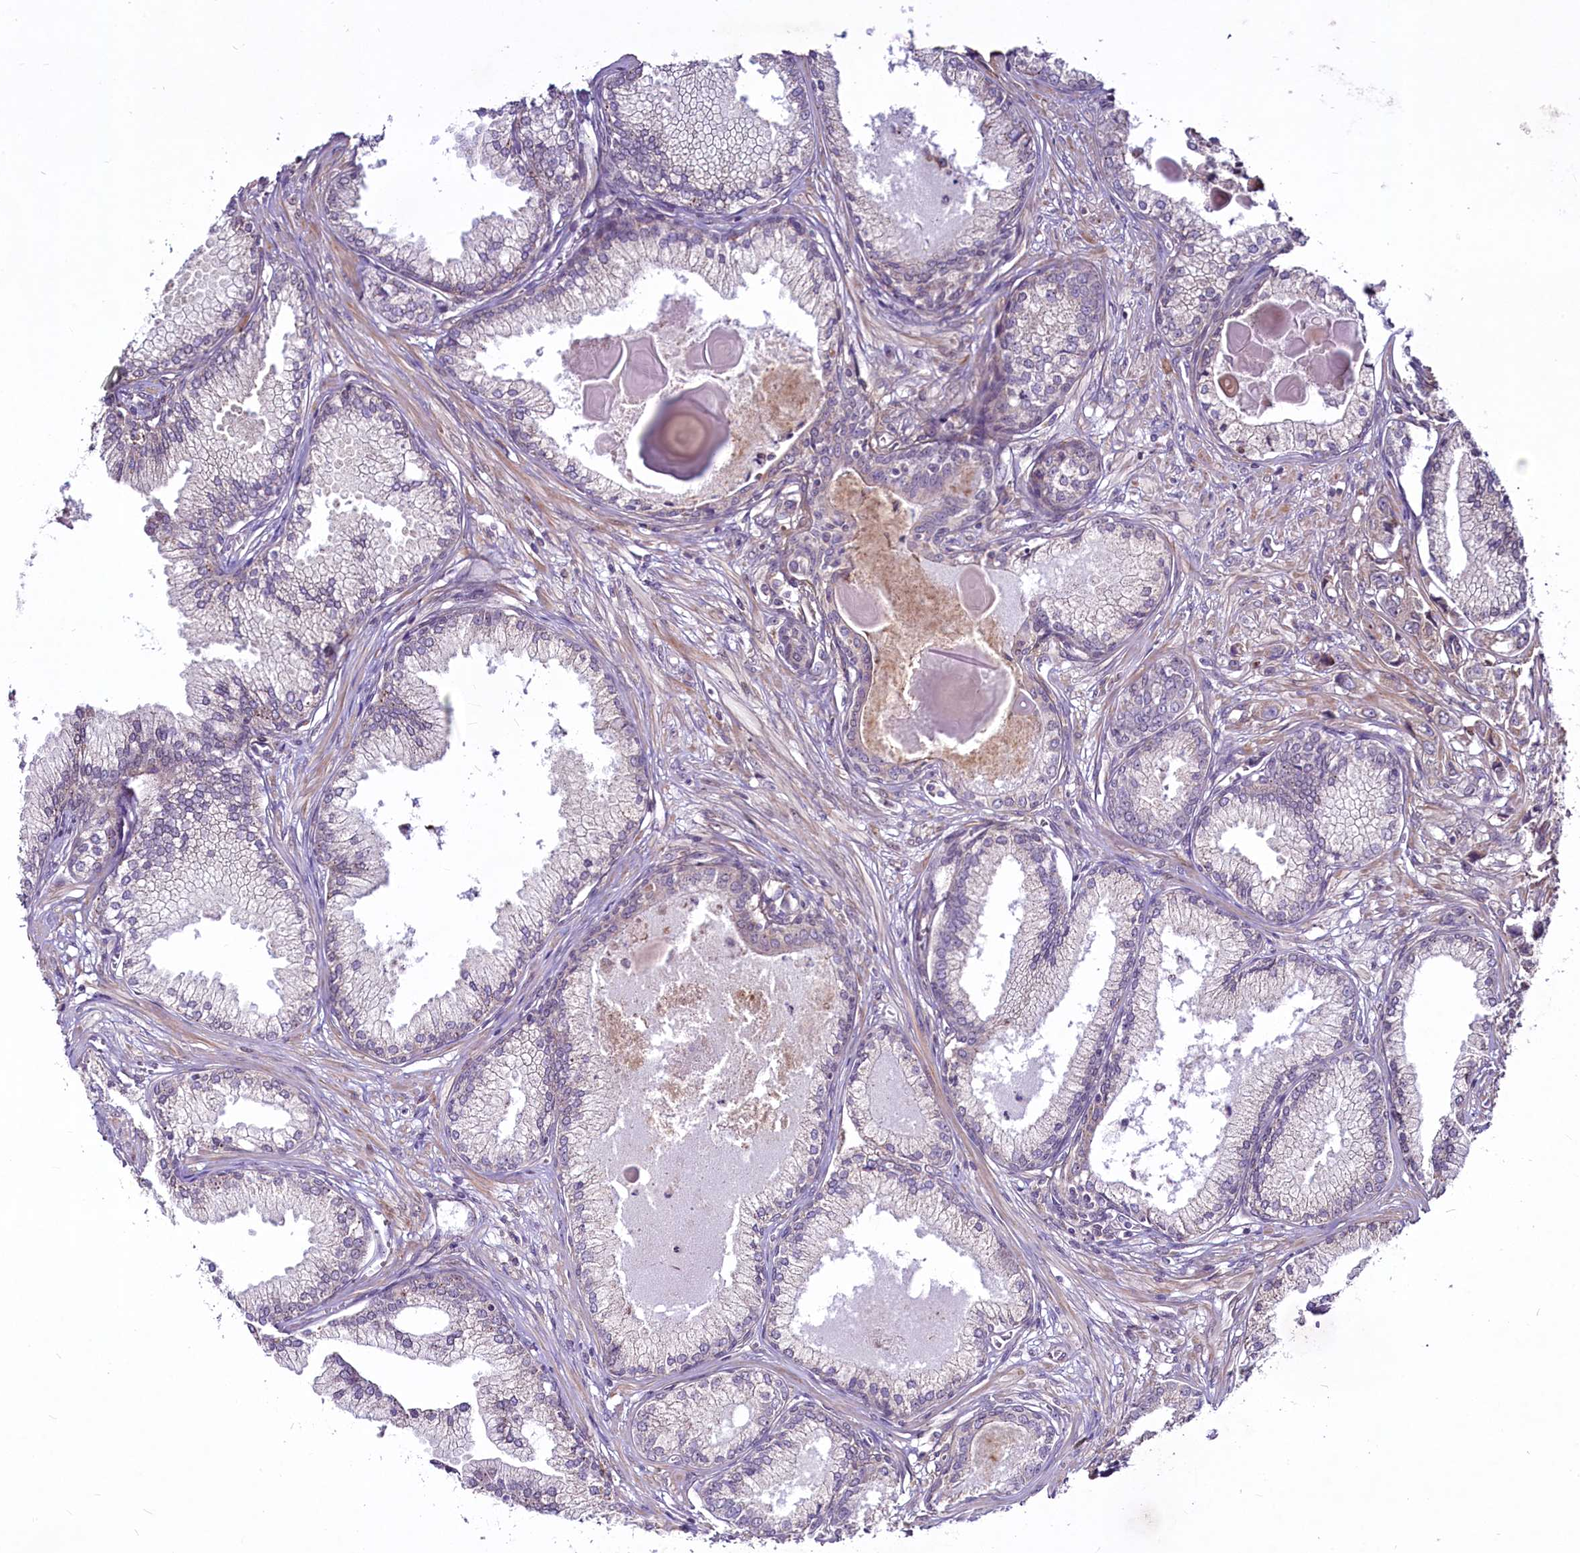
{"staining": {"intensity": "weak", "quantity": "<25%", "location": "cytoplasmic/membranous"}, "tissue": "prostate cancer", "cell_type": "Tumor cells", "image_type": "cancer", "snomed": [{"axis": "morphology", "description": "Adenocarcinoma, High grade"}, {"axis": "topography", "description": "Prostate"}], "caption": "Immunohistochemistry (IHC) histopathology image of neoplastic tissue: prostate cancer stained with DAB shows no significant protein positivity in tumor cells.", "gene": "RSBN1", "patient": {"sex": "male", "age": 74}}